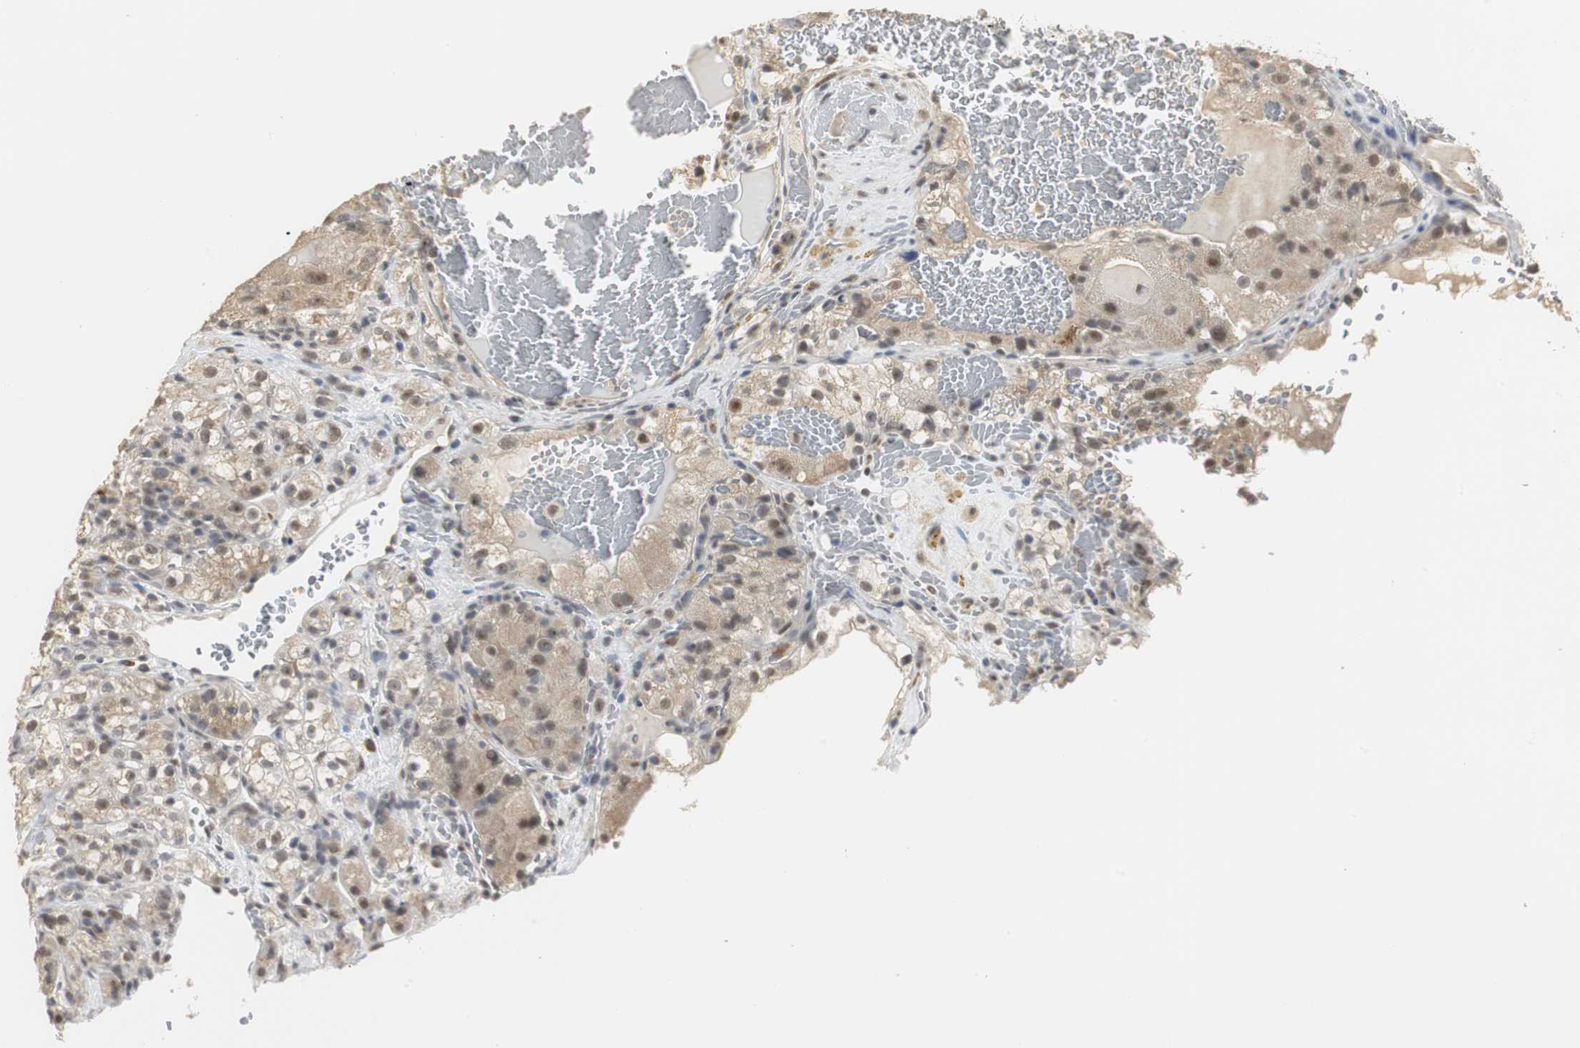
{"staining": {"intensity": "weak", "quantity": ">75%", "location": "cytoplasmic/membranous,nuclear"}, "tissue": "renal cancer", "cell_type": "Tumor cells", "image_type": "cancer", "snomed": [{"axis": "morphology", "description": "Normal tissue, NOS"}, {"axis": "morphology", "description": "Adenocarcinoma, NOS"}, {"axis": "topography", "description": "Kidney"}], "caption": "A low amount of weak cytoplasmic/membranous and nuclear staining is seen in about >75% of tumor cells in renal cancer tissue. Nuclei are stained in blue.", "gene": "ELOA", "patient": {"sex": "male", "age": 61}}